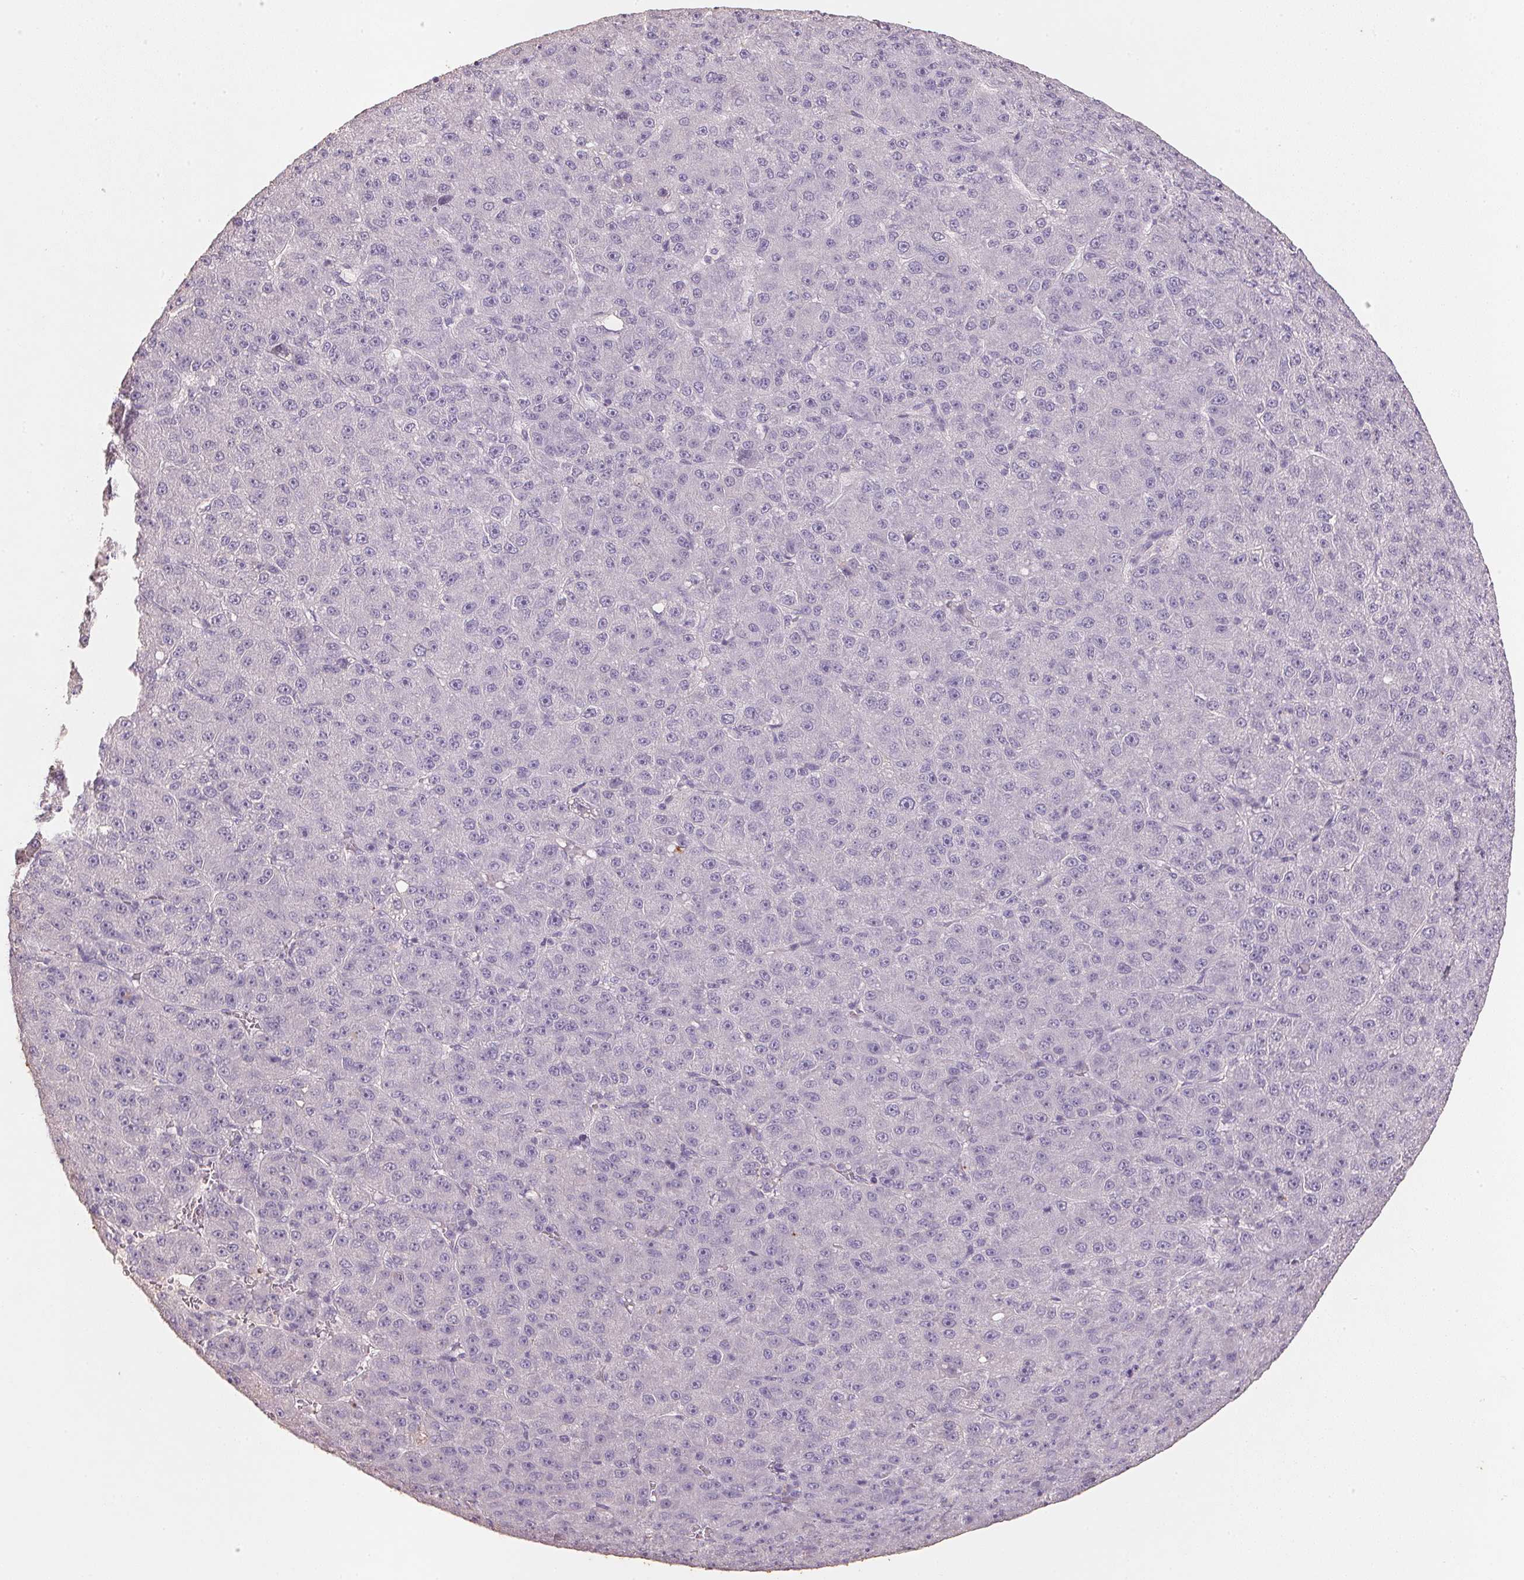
{"staining": {"intensity": "negative", "quantity": "none", "location": "none"}, "tissue": "liver cancer", "cell_type": "Tumor cells", "image_type": "cancer", "snomed": [{"axis": "morphology", "description": "Carcinoma, Hepatocellular, NOS"}, {"axis": "topography", "description": "Liver"}], "caption": "IHC of liver cancer demonstrates no staining in tumor cells. Nuclei are stained in blue.", "gene": "CXCL5", "patient": {"sex": "male", "age": 67}}